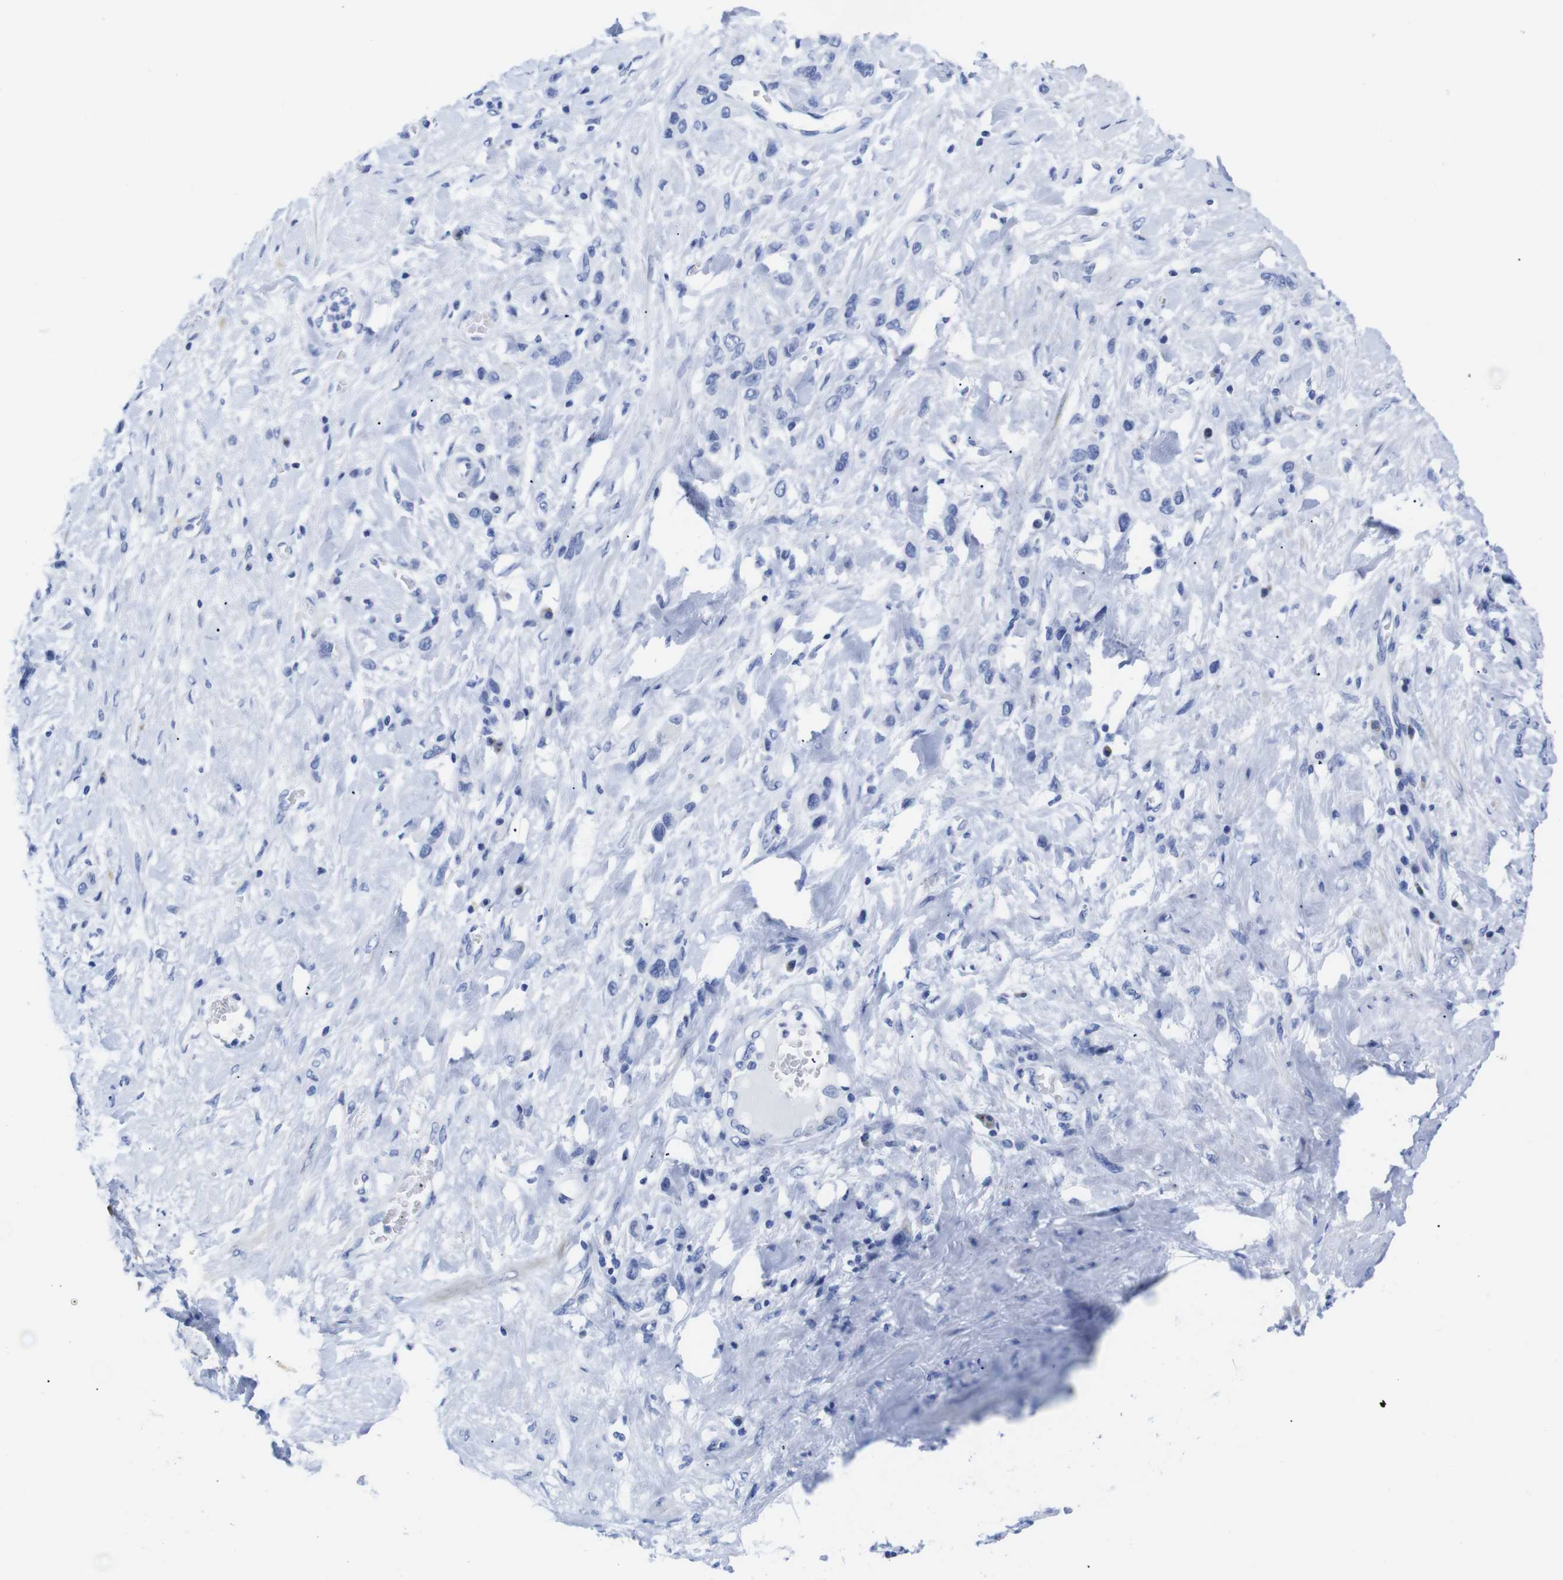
{"staining": {"intensity": "negative", "quantity": "none", "location": "none"}, "tissue": "stomach cancer", "cell_type": "Tumor cells", "image_type": "cancer", "snomed": [{"axis": "morphology", "description": "Adenocarcinoma, NOS"}, {"axis": "morphology", "description": "Adenocarcinoma, High grade"}, {"axis": "topography", "description": "Stomach, upper"}, {"axis": "topography", "description": "Stomach, lower"}], "caption": "A photomicrograph of adenocarcinoma (stomach) stained for a protein shows no brown staining in tumor cells. Nuclei are stained in blue.", "gene": "LRRC55", "patient": {"sex": "female", "age": 65}}